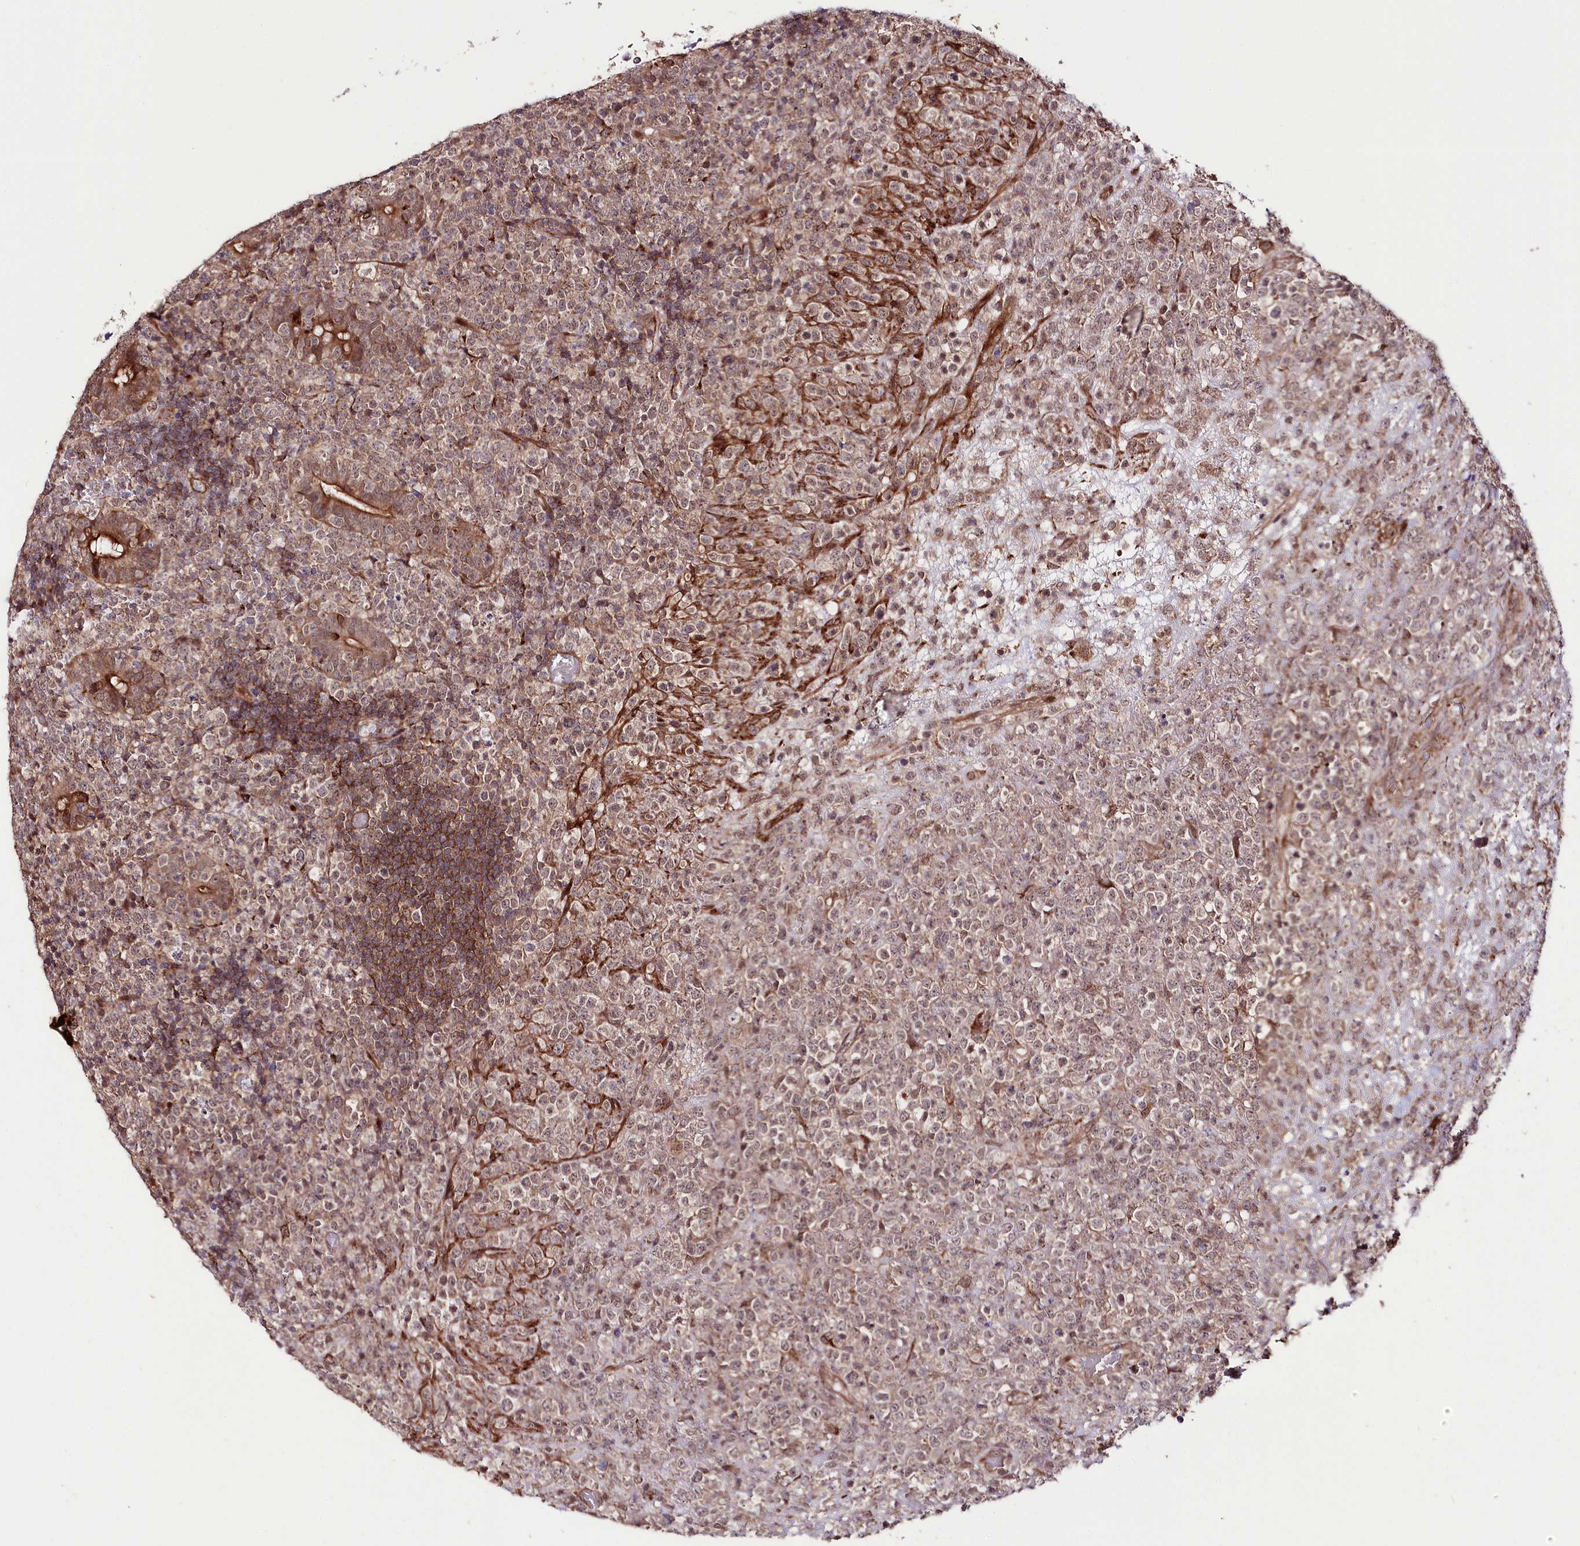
{"staining": {"intensity": "moderate", "quantity": "<25%", "location": "cytoplasmic/membranous"}, "tissue": "lymphoma", "cell_type": "Tumor cells", "image_type": "cancer", "snomed": [{"axis": "morphology", "description": "Malignant lymphoma, non-Hodgkin's type, High grade"}, {"axis": "topography", "description": "Colon"}], "caption": "Immunohistochemical staining of human malignant lymphoma, non-Hodgkin's type (high-grade) displays low levels of moderate cytoplasmic/membranous expression in approximately <25% of tumor cells.", "gene": "PHLDB1", "patient": {"sex": "female", "age": 53}}